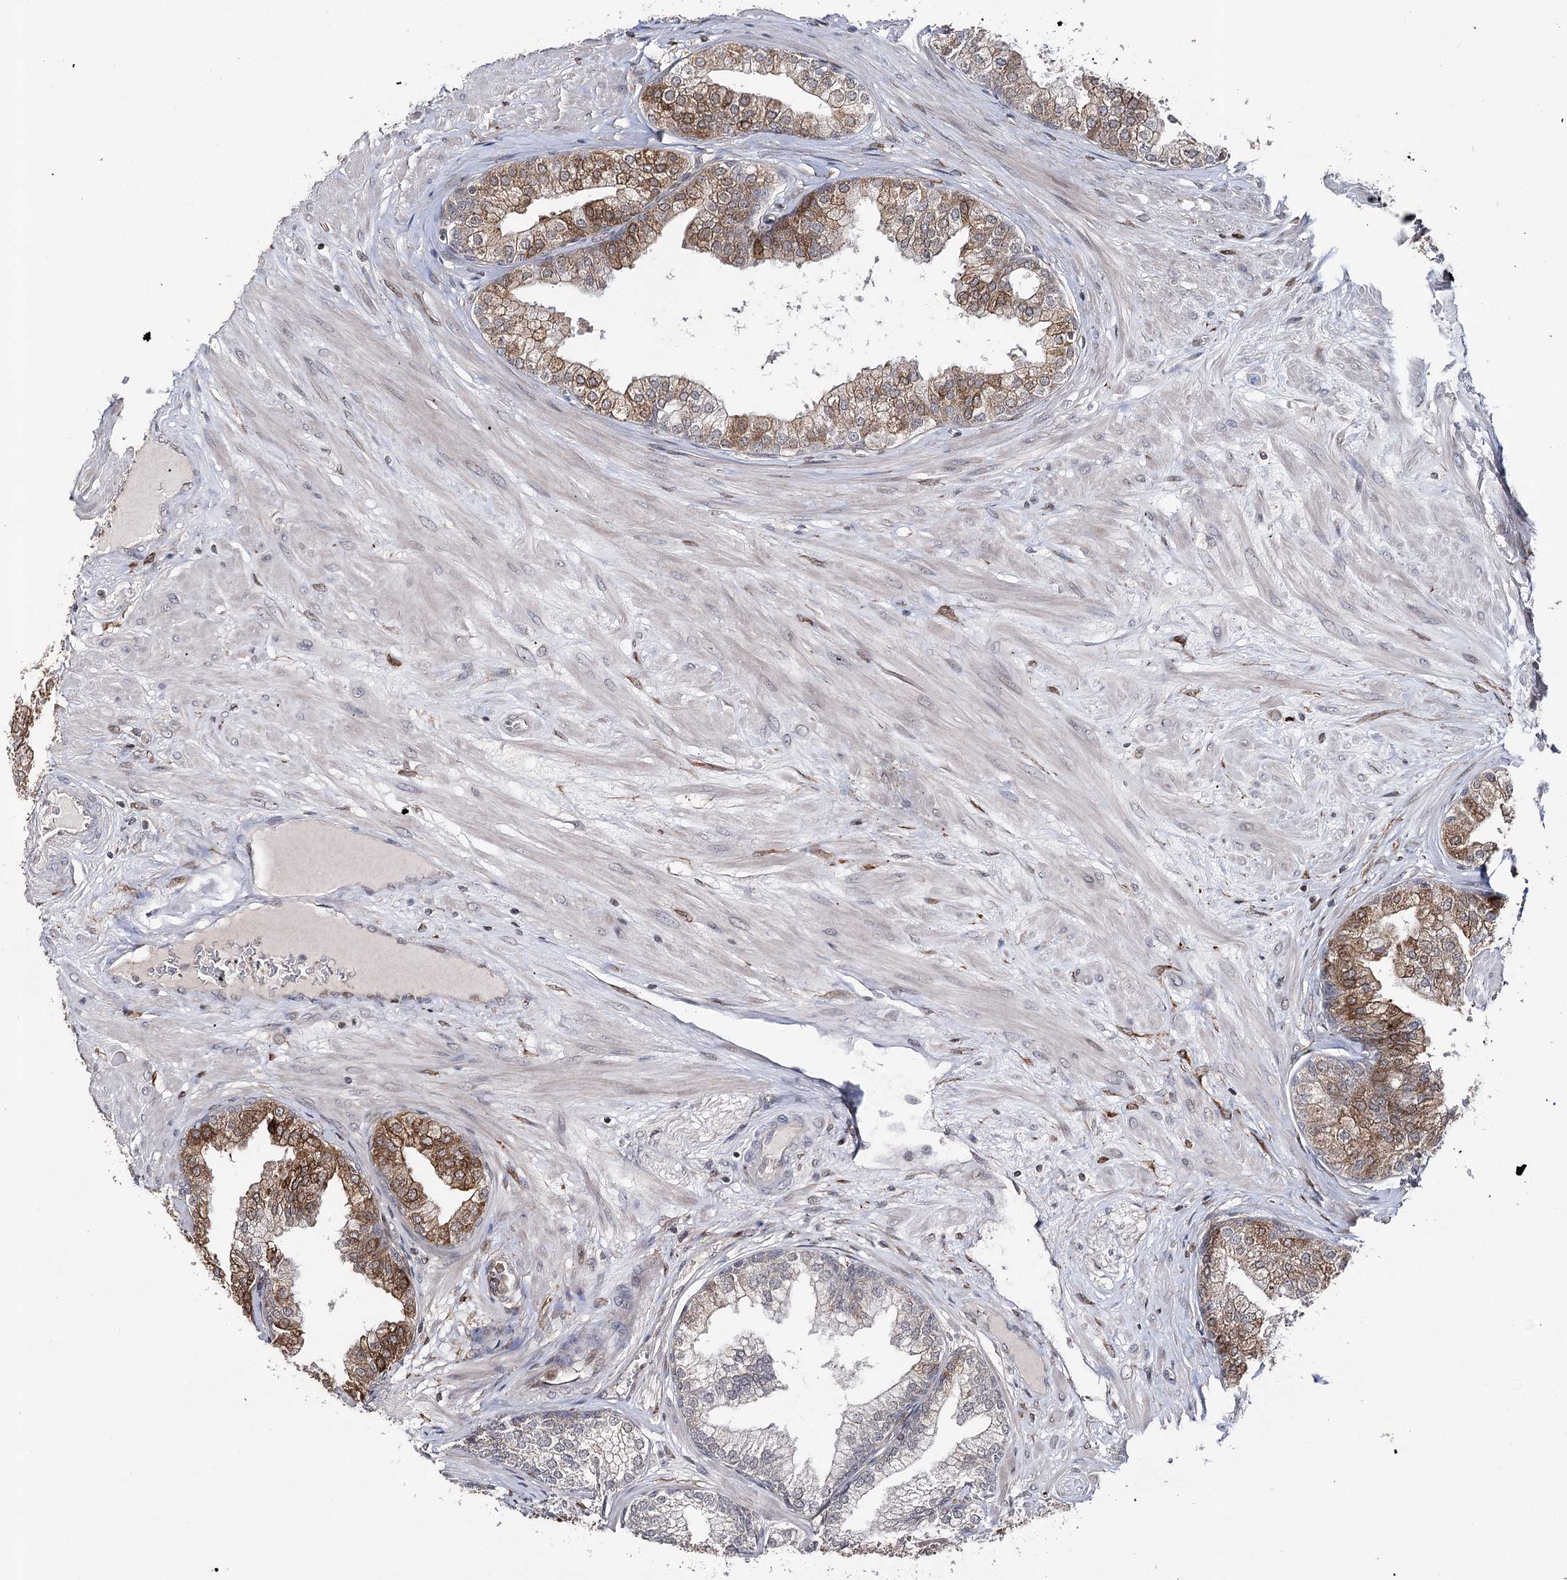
{"staining": {"intensity": "strong", "quantity": "25%-75%", "location": "cytoplasmic/membranous"}, "tissue": "prostate", "cell_type": "Glandular cells", "image_type": "normal", "snomed": [{"axis": "morphology", "description": "Normal tissue, NOS"}, {"axis": "topography", "description": "Prostate"}], "caption": "Strong cytoplasmic/membranous protein positivity is identified in approximately 25%-75% of glandular cells in prostate. The protein of interest is shown in brown color, while the nuclei are stained blue.", "gene": "HSD11B2", "patient": {"sex": "male", "age": 60}}